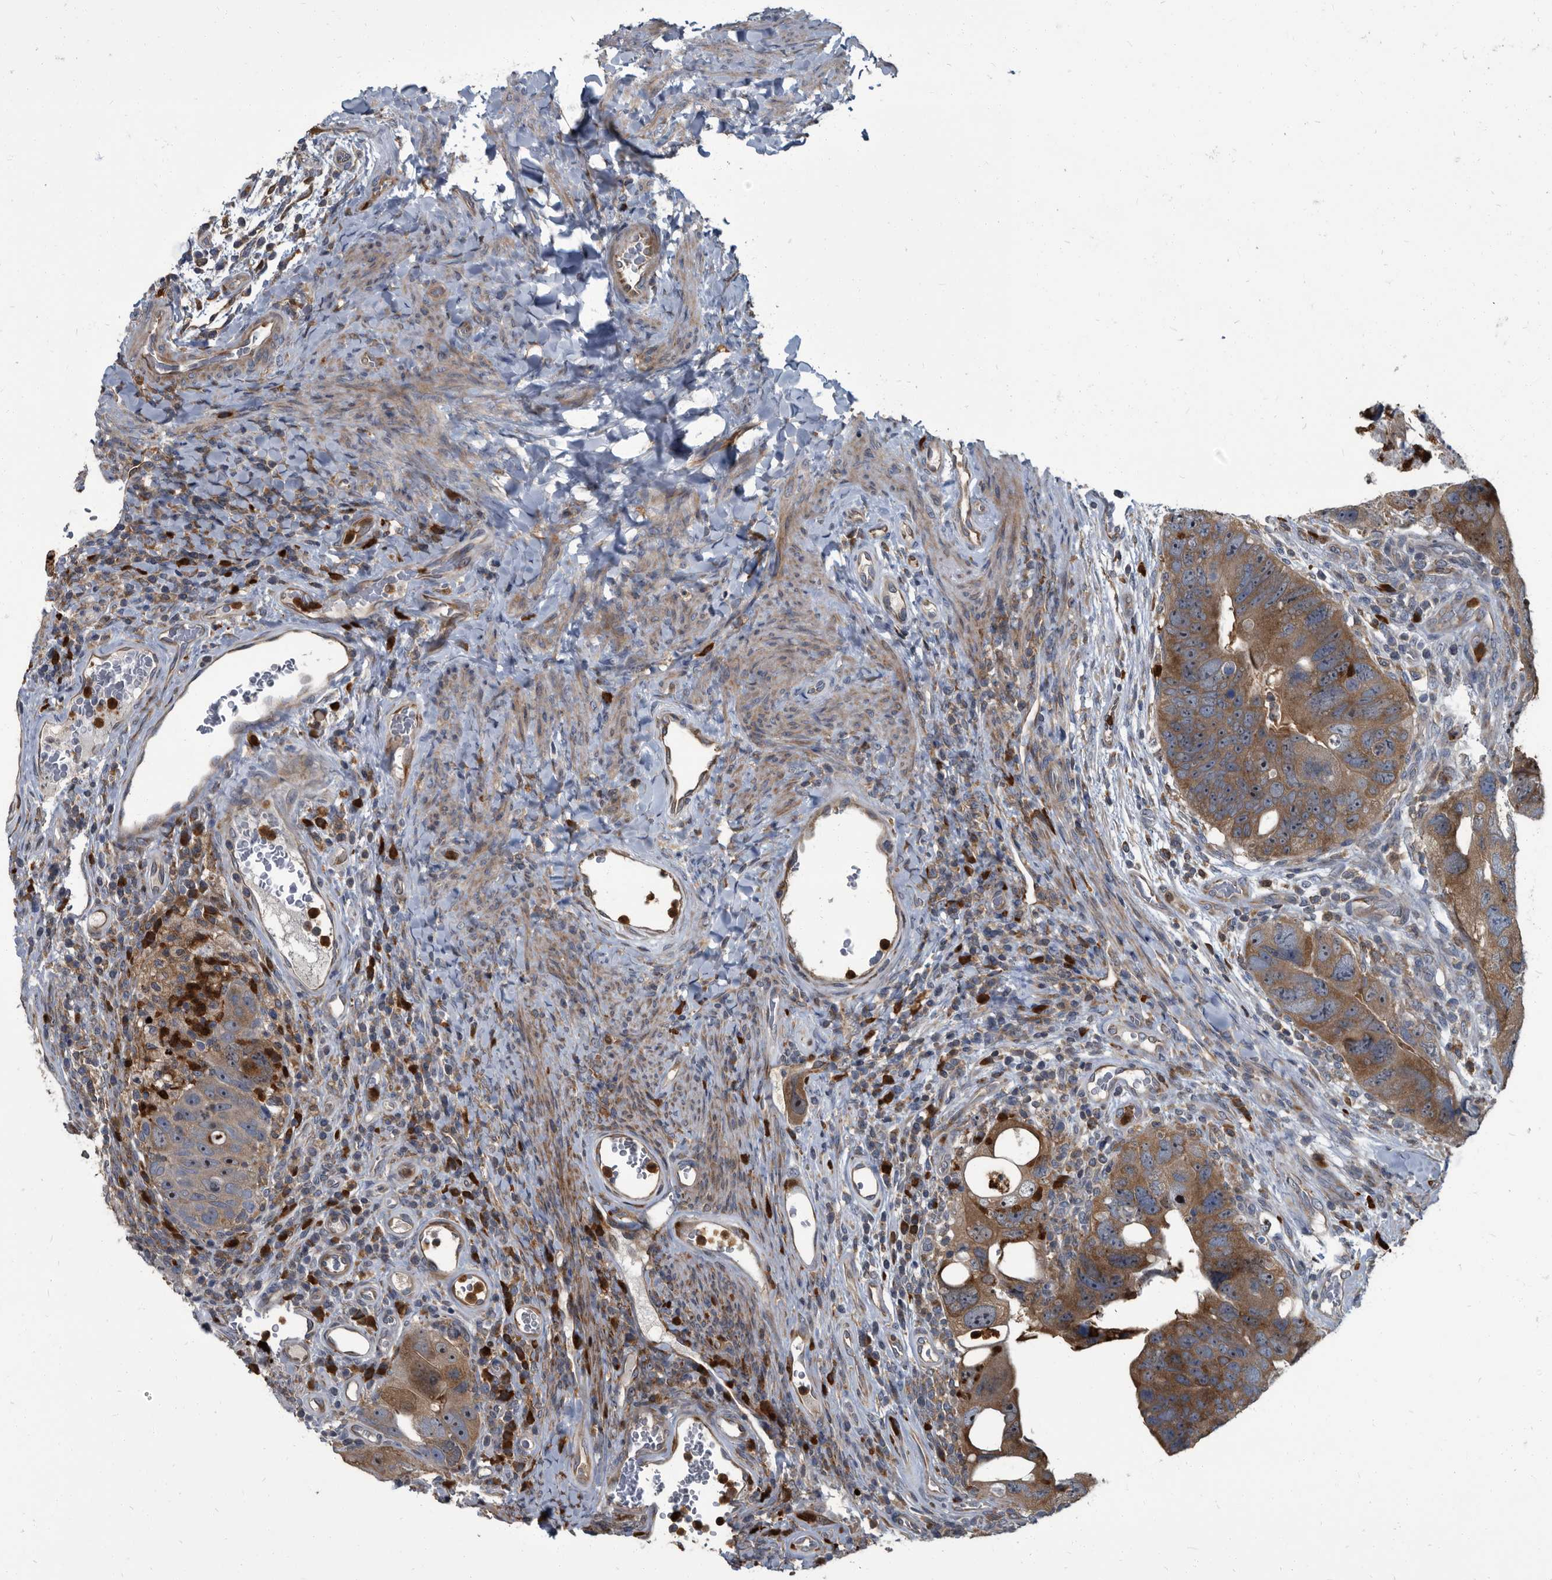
{"staining": {"intensity": "moderate", "quantity": "25%-75%", "location": "cytoplasmic/membranous"}, "tissue": "colorectal cancer", "cell_type": "Tumor cells", "image_type": "cancer", "snomed": [{"axis": "morphology", "description": "Adenocarcinoma, NOS"}, {"axis": "topography", "description": "Rectum"}], "caption": "Colorectal adenocarcinoma was stained to show a protein in brown. There is medium levels of moderate cytoplasmic/membranous staining in about 25%-75% of tumor cells.", "gene": "CDV3", "patient": {"sex": "male", "age": 59}}